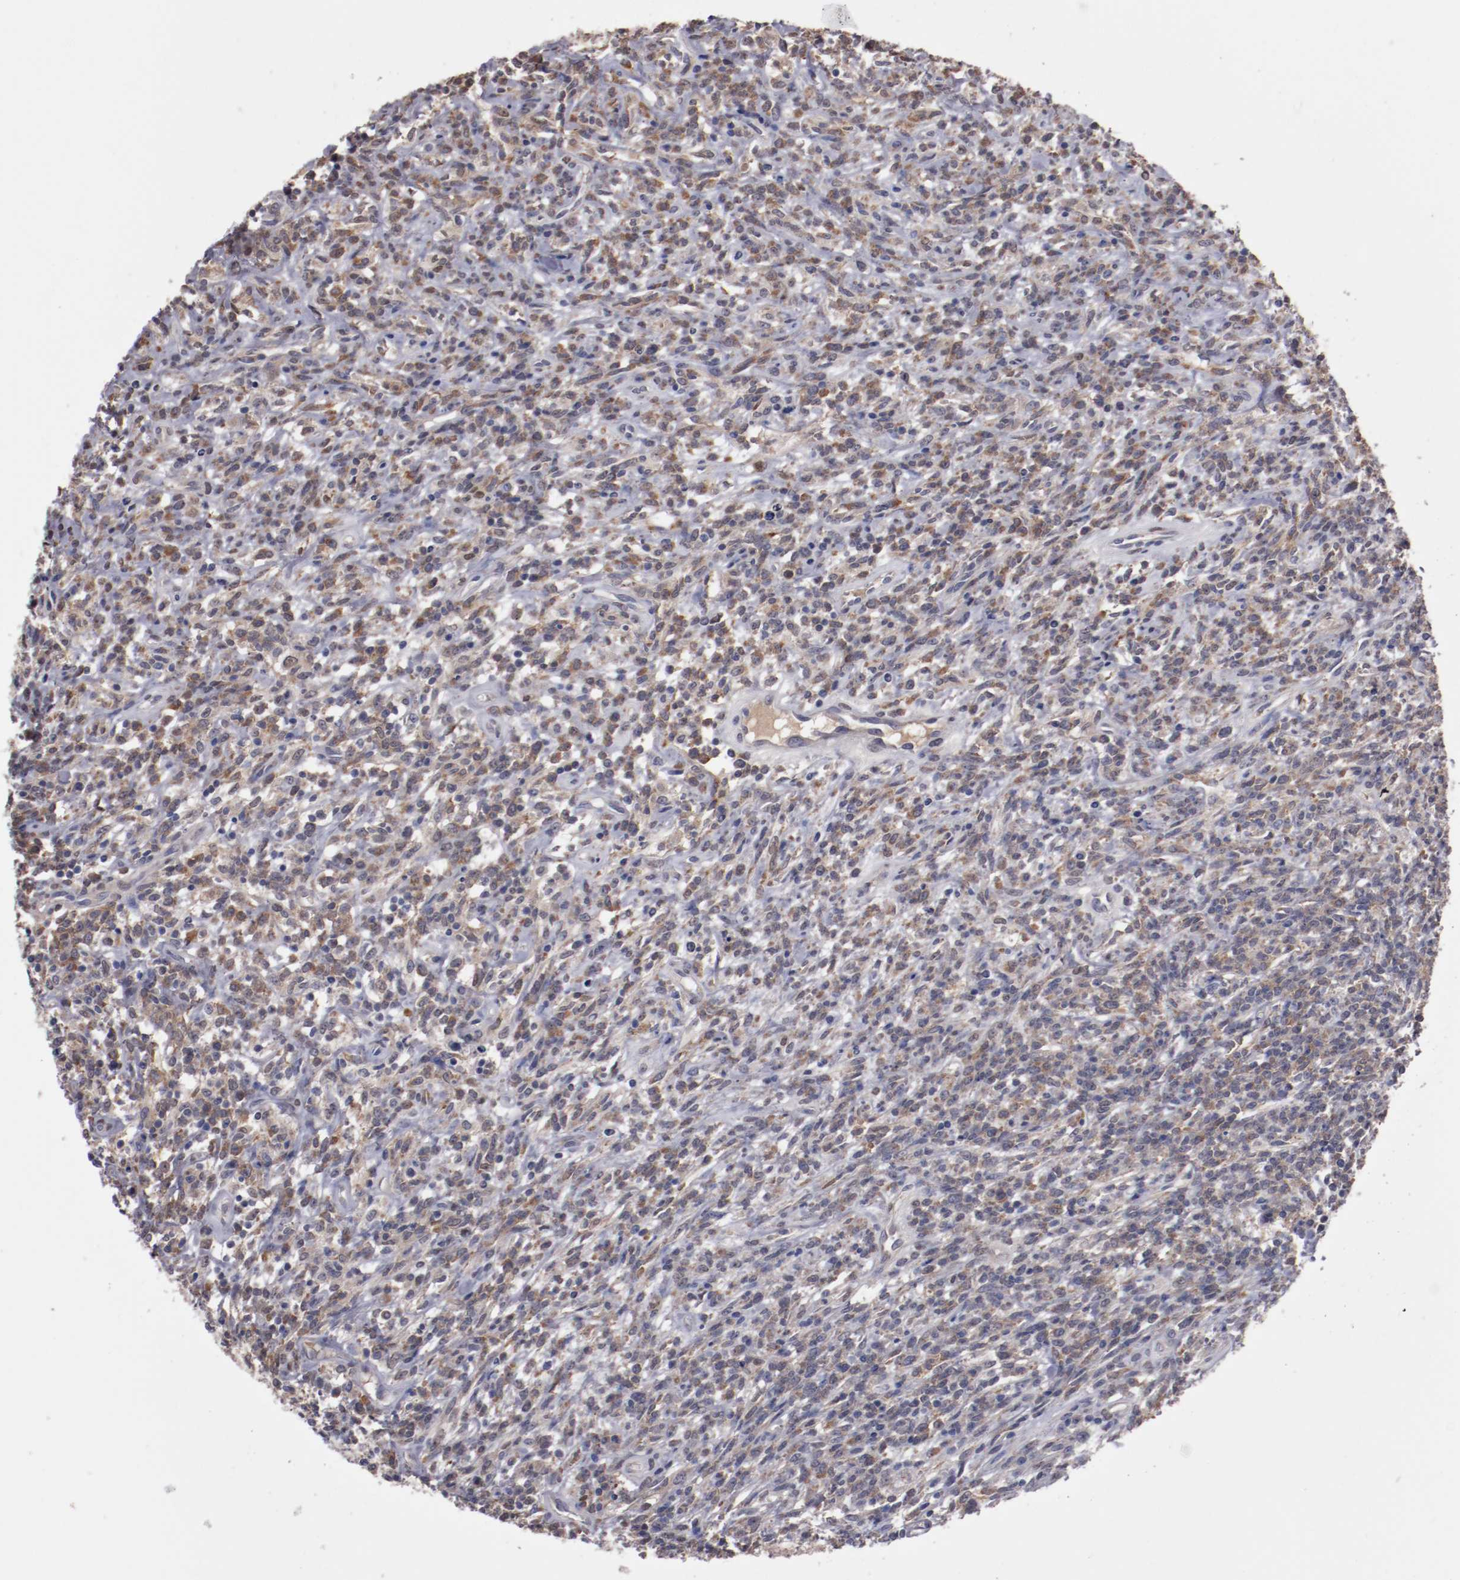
{"staining": {"intensity": "weak", "quantity": "25%-75%", "location": "cytoplasmic/membranous"}, "tissue": "lymphoma", "cell_type": "Tumor cells", "image_type": "cancer", "snomed": [{"axis": "morphology", "description": "Malignant lymphoma, non-Hodgkin's type, High grade"}, {"axis": "topography", "description": "Lymph node"}], "caption": "Brown immunohistochemical staining in human high-grade malignant lymphoma, non-Hodgkin's type exhibits weak cytoplasmic/membranous positivity in approximately 25%-75% of tumor cells.", "gene": "FAM81A", "patient": {"sex": "female", "age": 73}}